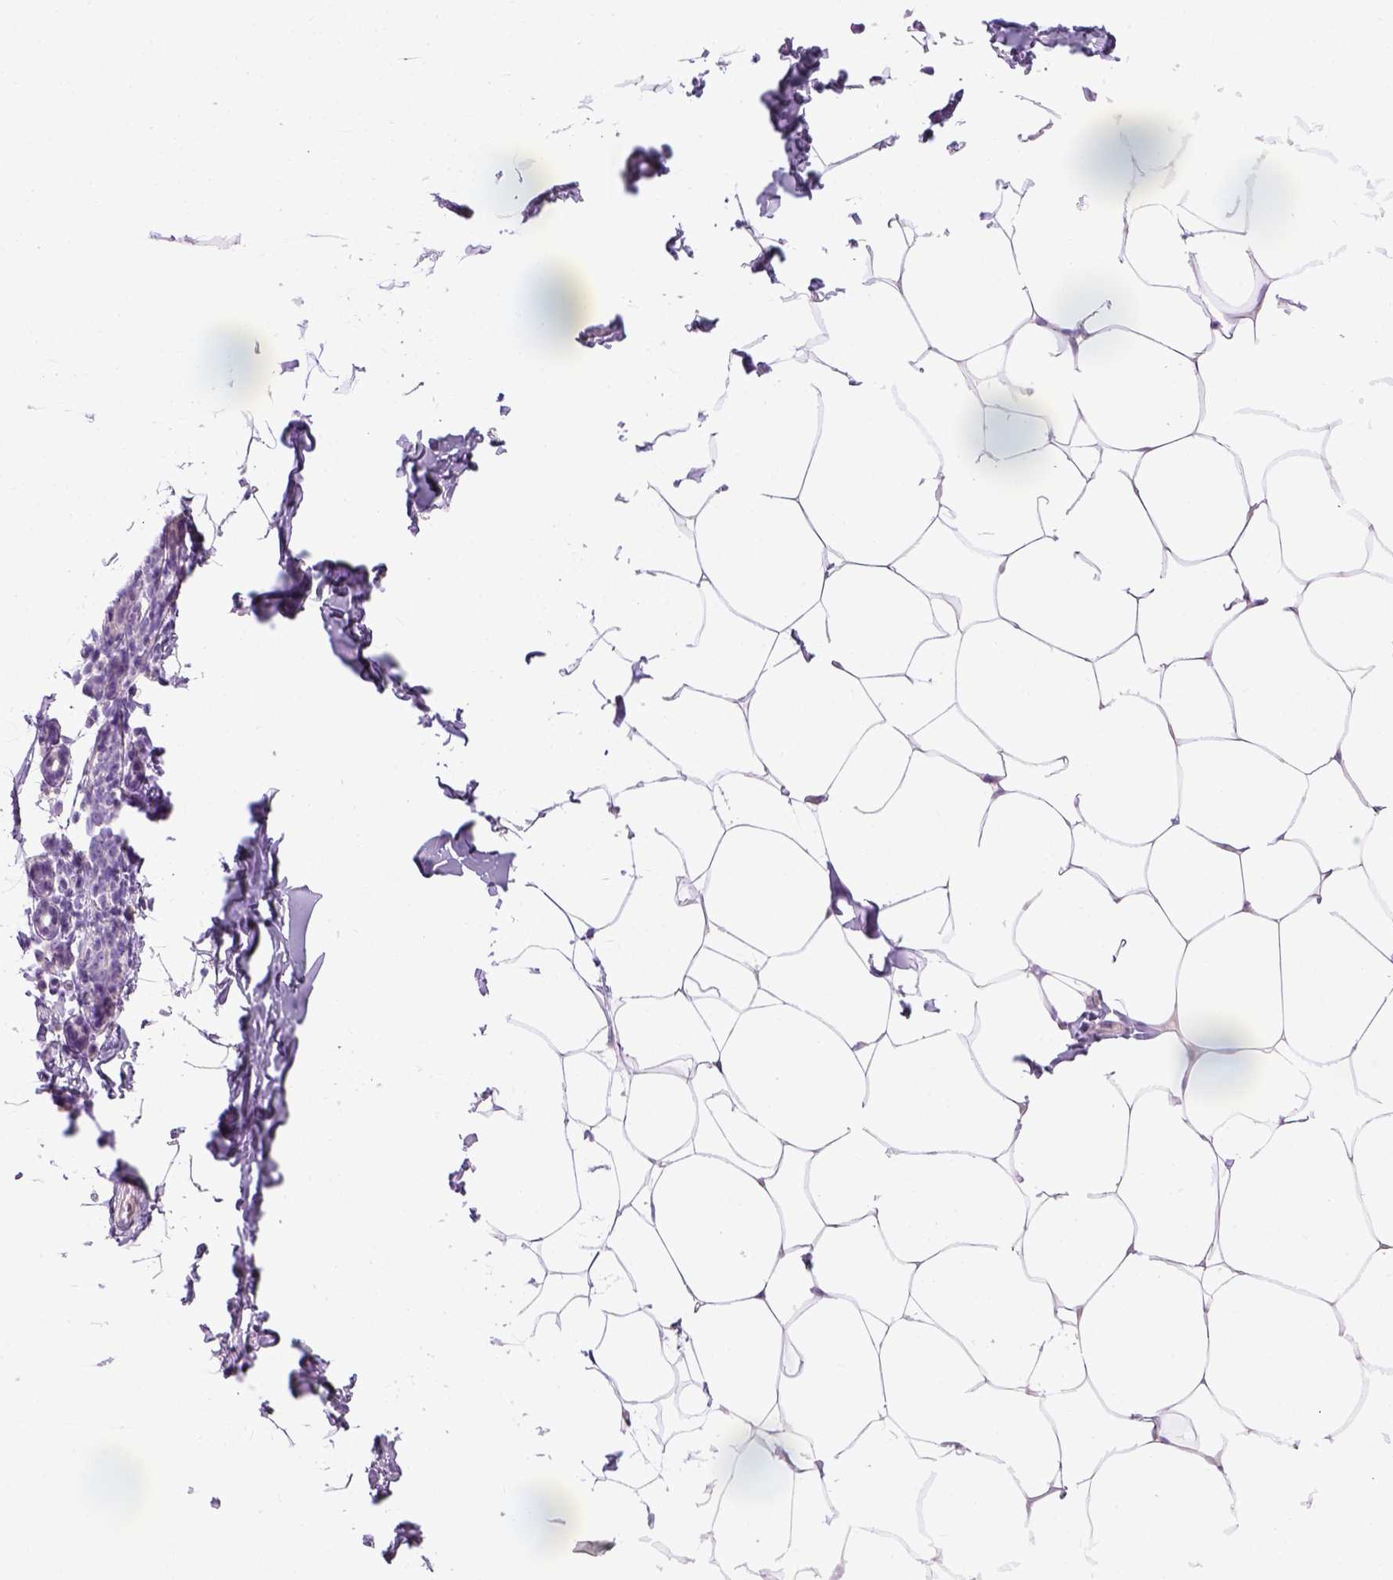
{"staining": {"intensity": "negative", "quantity": "none", "location": "none"}, "tissue": "breast", "cell_type": "Adipocytes", "image_type": "normal", "snomed": [{"axis": "morphology", "description": "Normal tissue, NOS"}, {"axis": "topography", "description": "Breast"}], "caption": "Immunohistochemical staining of unremarkable breast exhibits no significant expression in adipocytes.", "gene": "CYP24A1", "patient": {"sex": "female", "age": 32}}